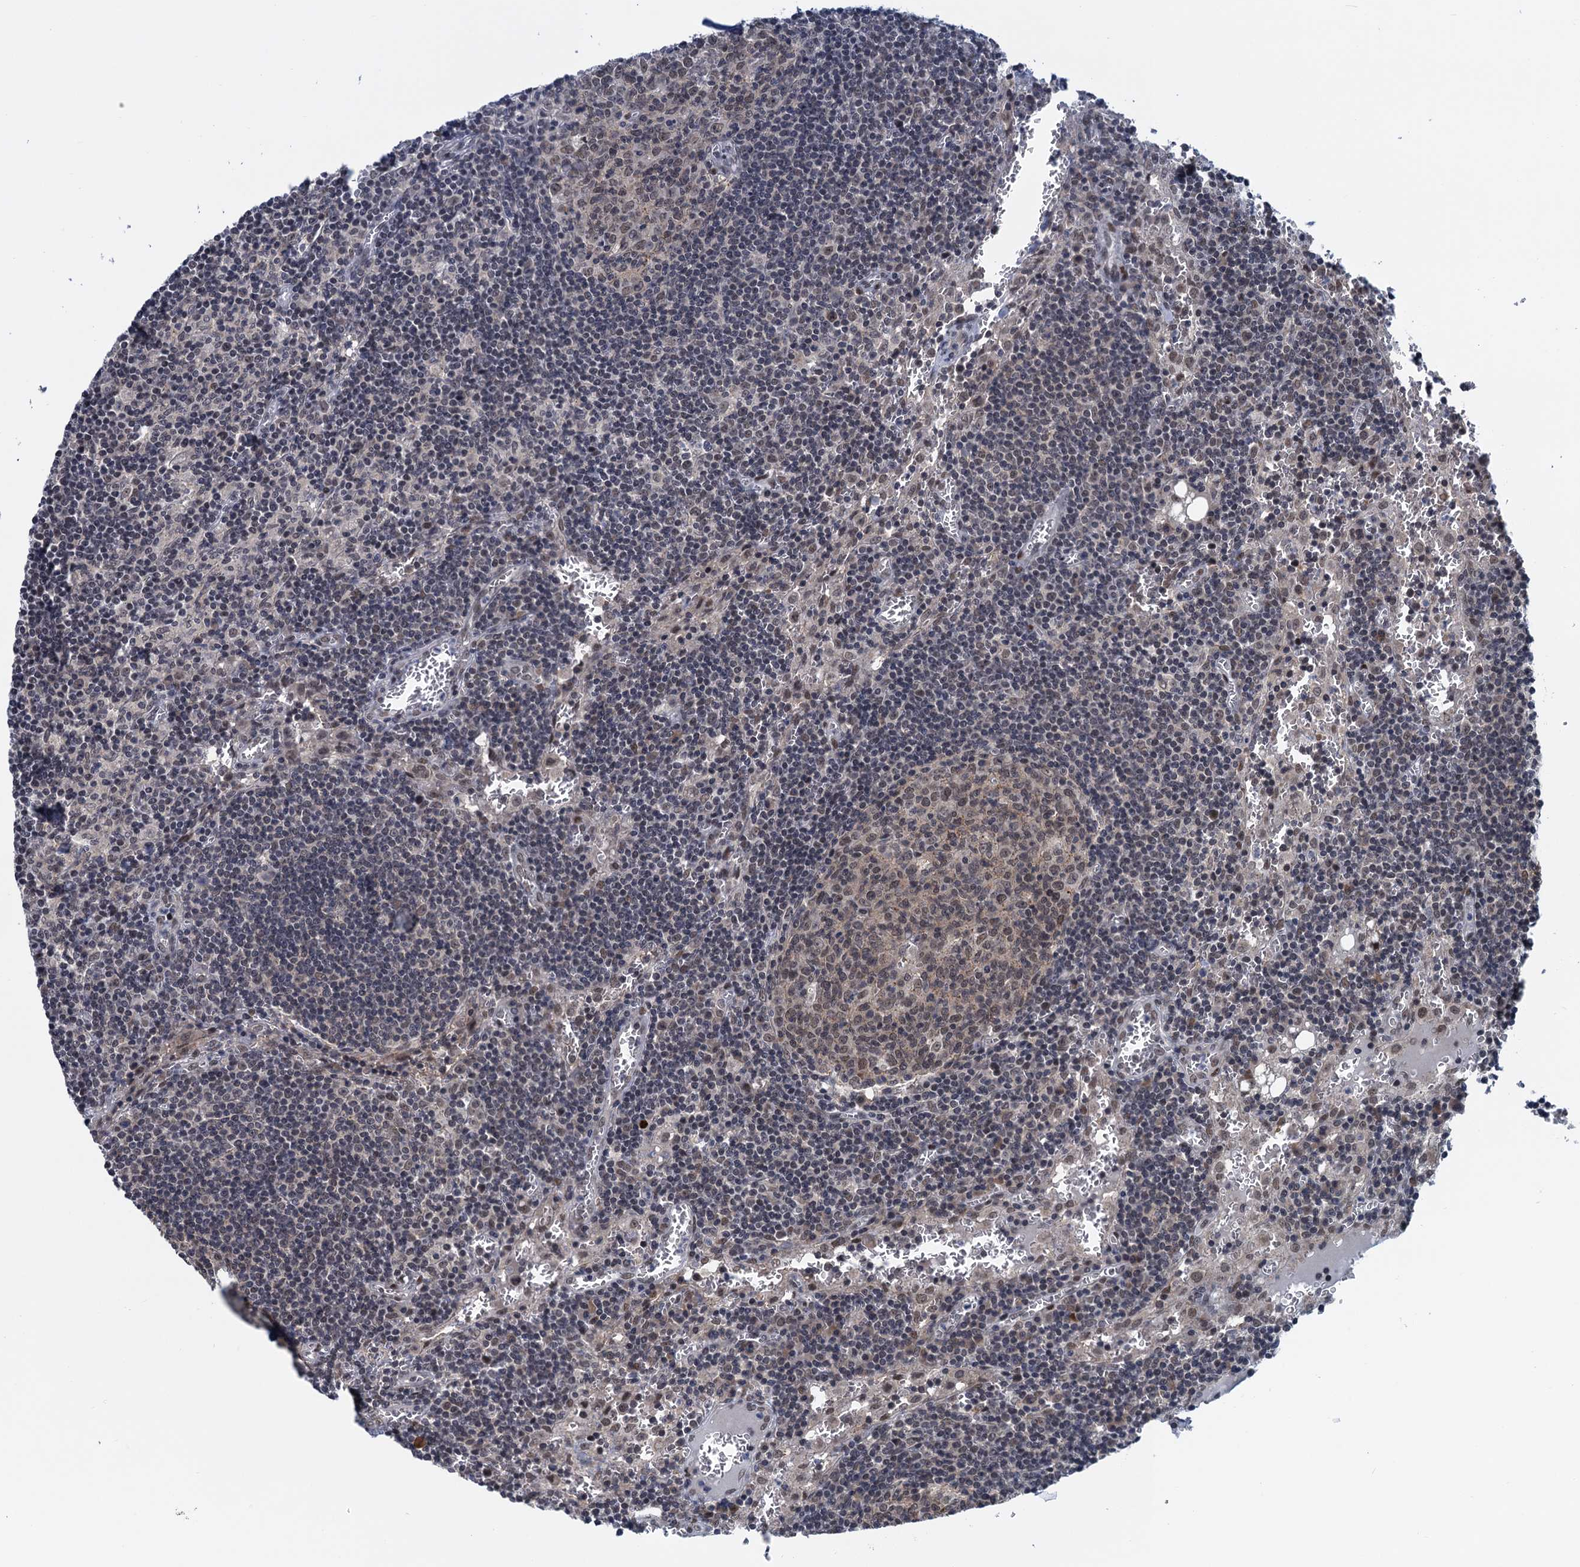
{"staining": {"intensity": "weak", "quantity": ">75%", "location": "nuclear"}, "tissue": "lymph node", "cell_type": "Germinal center cells", "image_type": "normal", "snomed": [{"axis": "morphology", "description": "Normal tissue, NOS"}, {"axis": "topography", "description": "Lymph node"}], "caption": "The micrograph exhibits immunohistochemical staining of unremarkable lymph node. There is weak nuclear staining is identified in approximately >75% of germinal center cells. Nuclei are stained in blue.", "gene": "SAE1", "patient": {"sex": "female", "age": 73}}